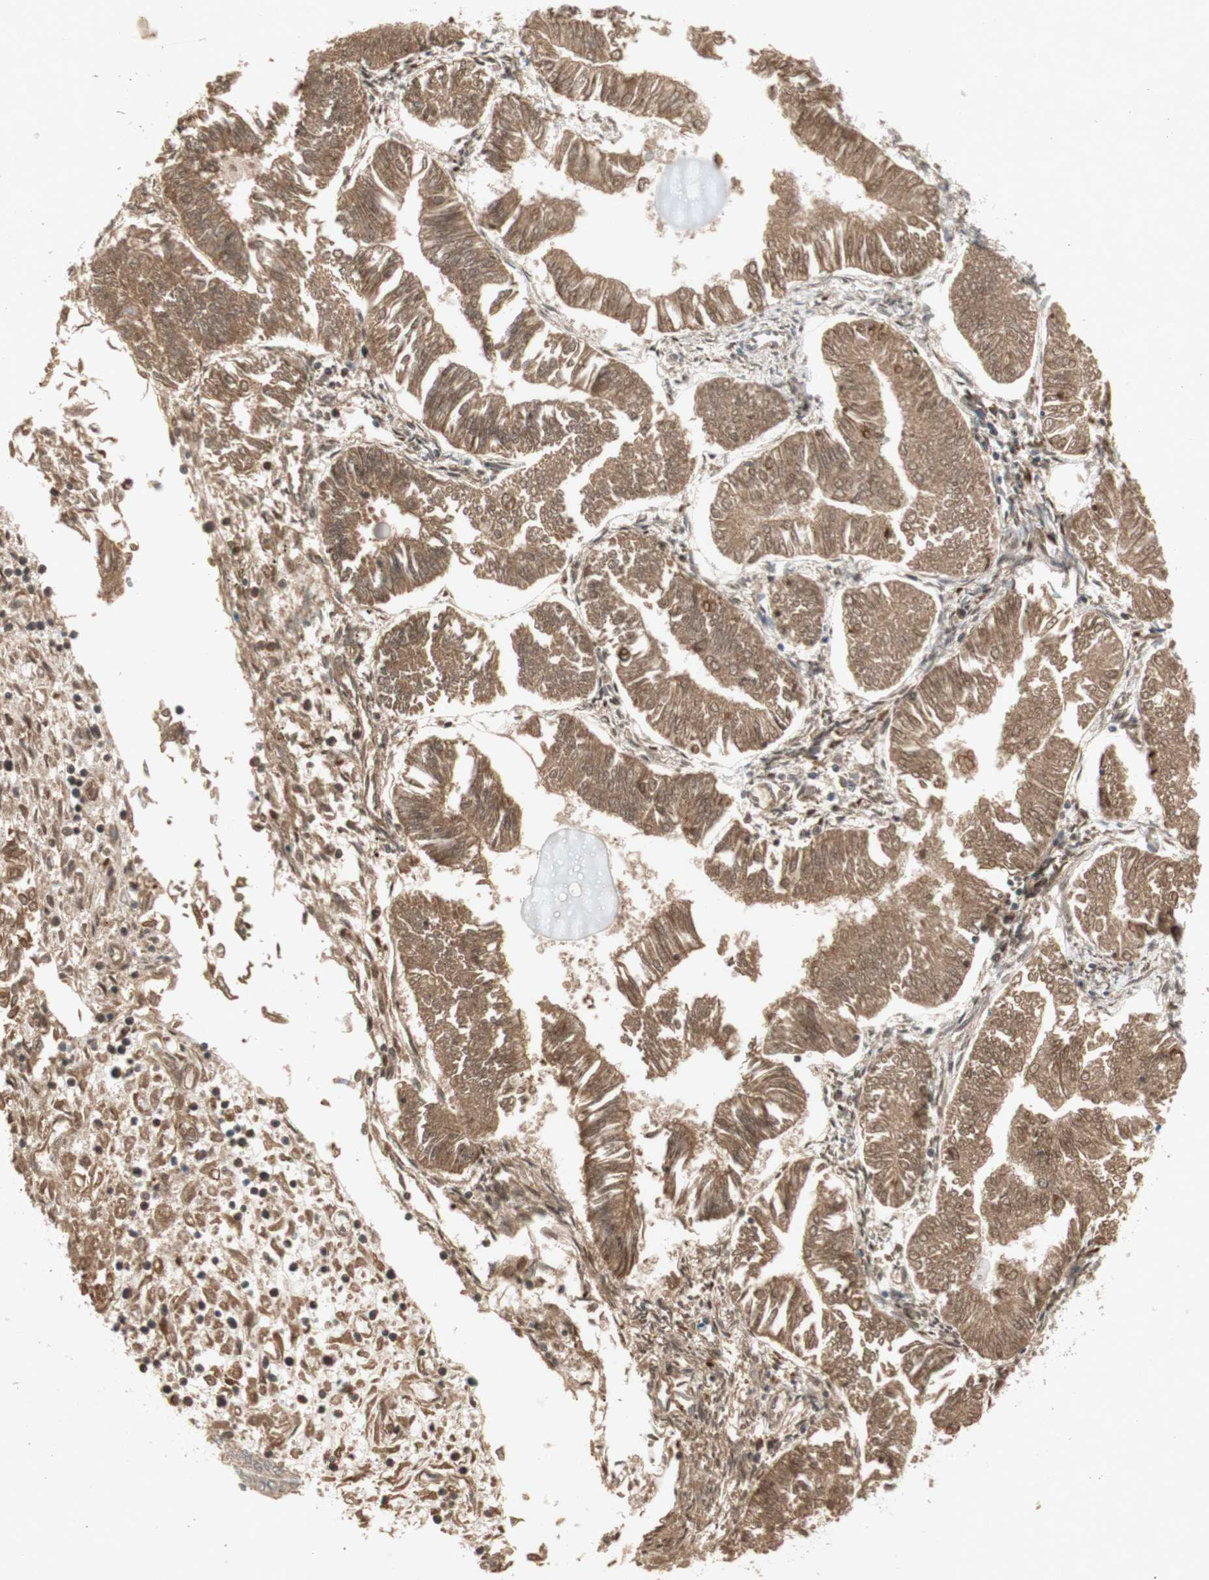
{"staining": {"intensity": "moderate", "quantity": ">75%", "location": "cytoplasmic/membranous"}, "tissue": "endometrial cancer", "cell_type": "Tumor cells", "image_type": "cancer", "snomed": [{"axis": "morphology", "description": "Adenocarcinoma, NOS"}, {"axis": "topography", "description": "Endometrium"}], "caption": "Human endometrial adenocarcinoma stained for a protein (brown) shows moderate cytoplasmic/membranous positive expression in about >75% of tumor cells.", "gene": "NRG4", "patient": {"sex": "female", "age": 53}}